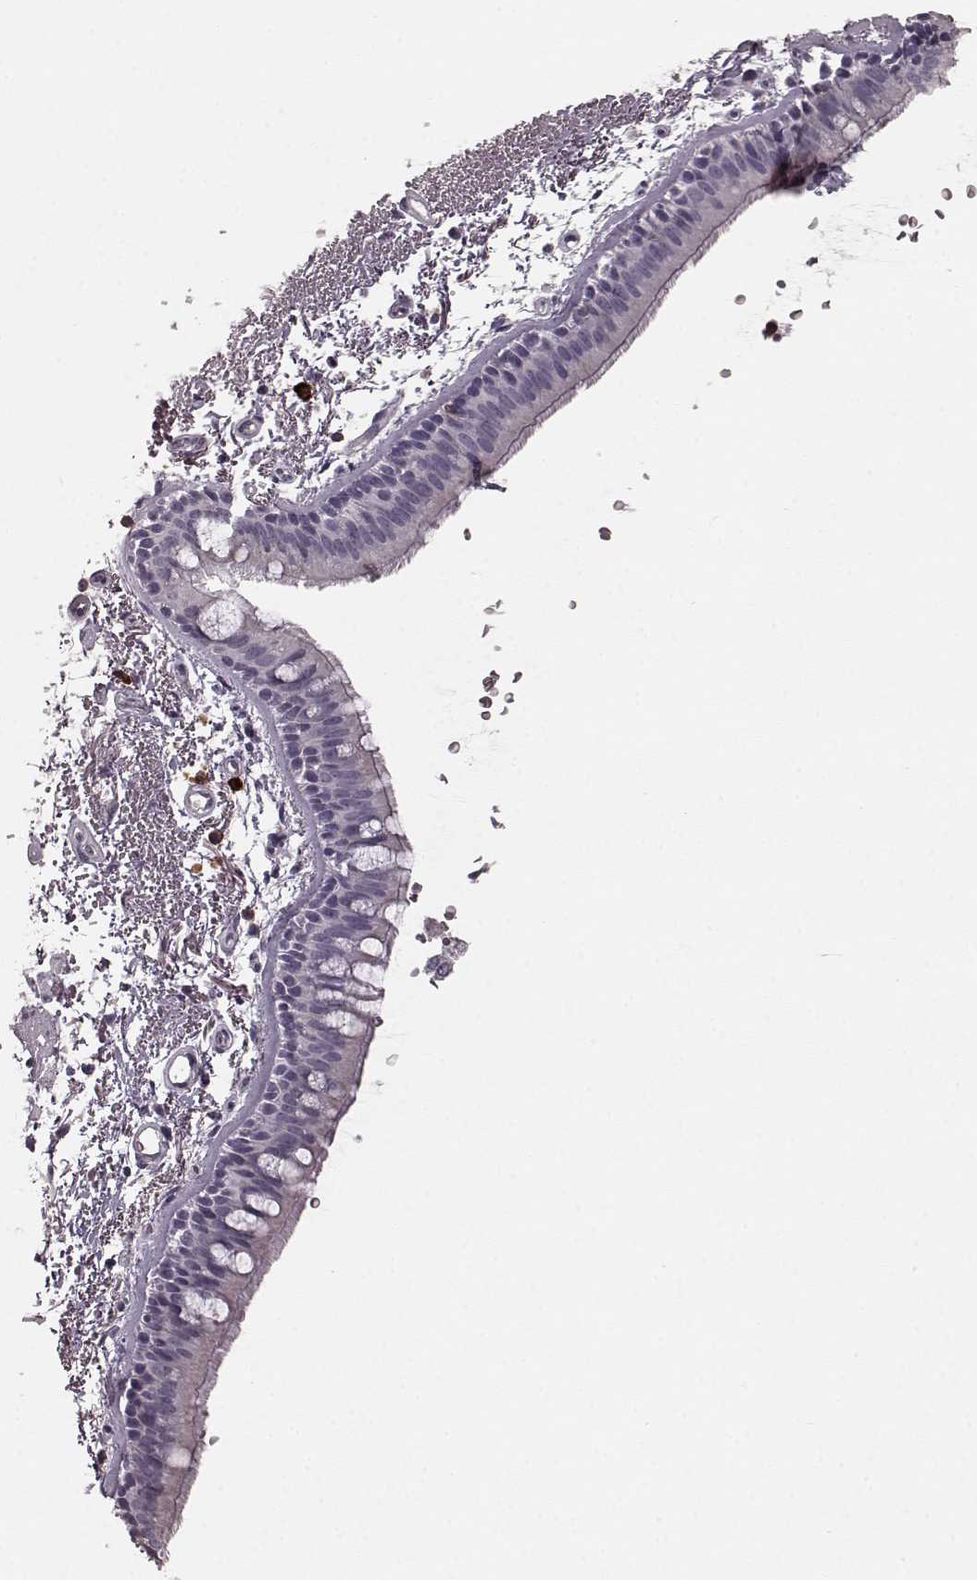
{"staining": {"intensity": "negative", "quantity": "none", "location": "none"}, "tissue": "bronchus", "cell_type": "Respiratory epithelial cells", "image_type": "normal", "snomed": [{"axis": "morphology", "description": "Normal tissue, NOS"}, {"axis": "topography", "description": "Lymph node"}, {"axis": "topography", "description": "Bronchus"}], "caption": "A photomicrograph of human bronchus is negative for staining in respiratory epithelial cells. (Immunohistochemistry, brightfield microscopy, high magnification).", "gene": "CD28", "patient": {"sex": "female", "age": 70}}